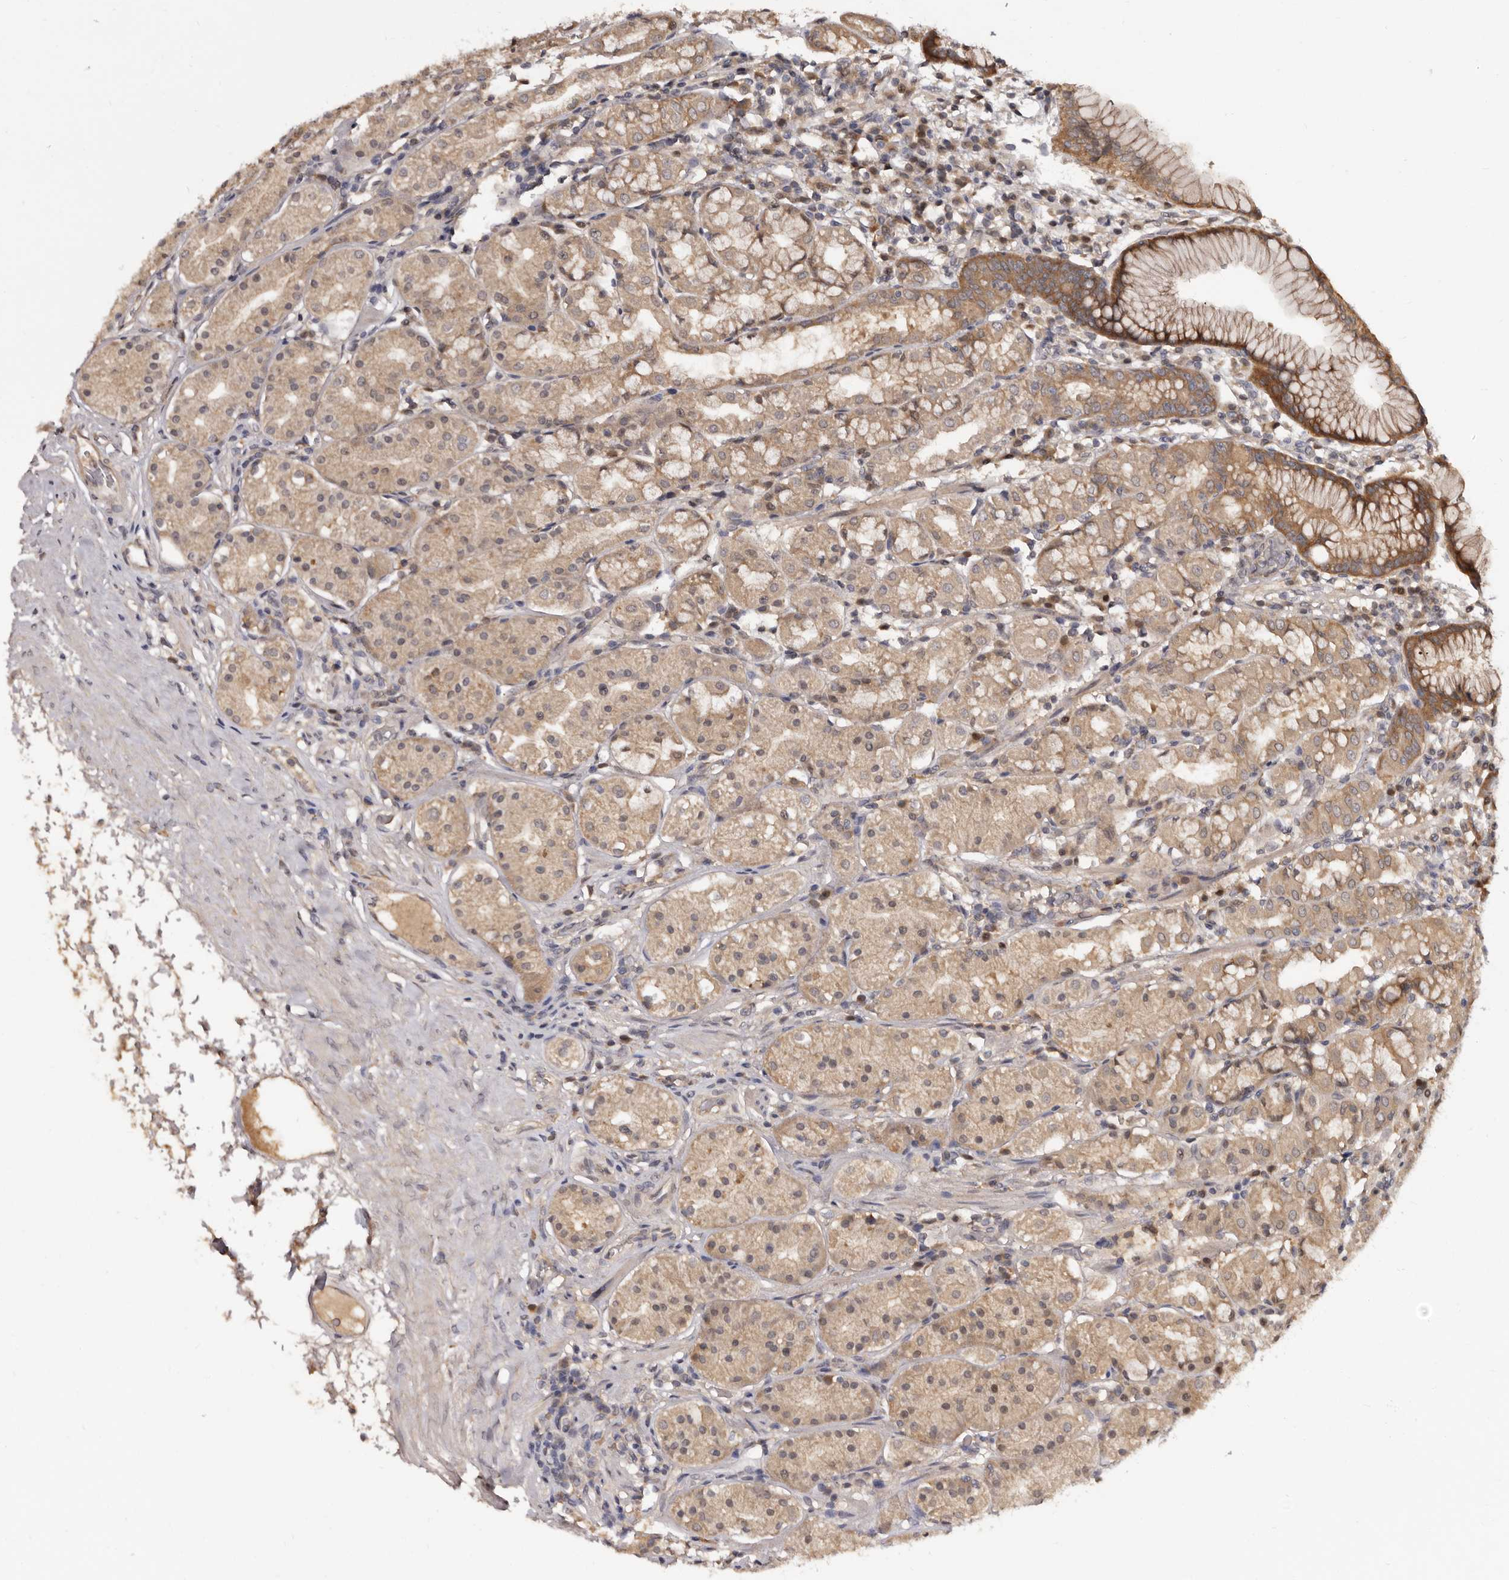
{"staining": {"intensity": "moderate", "quantity": ">75%", "location": "cytoplasmic/membranous"}, "tissue": "stomach", "cell_type": "Glandular cells", "image_type": "normal", "snomed": [{"axis": "morphology", "description": "Normal tissue, NOS"}, {"axis": "topography", "description": "Stomach, lower"}], "caption": "Stomach stained with a brown dye demonstrates moderate cytoplasmic/membranous positive expression in approximately >75% of glandular cells.", "gene": "INAVA", "patient": {"sex": "female", "age": 56}}